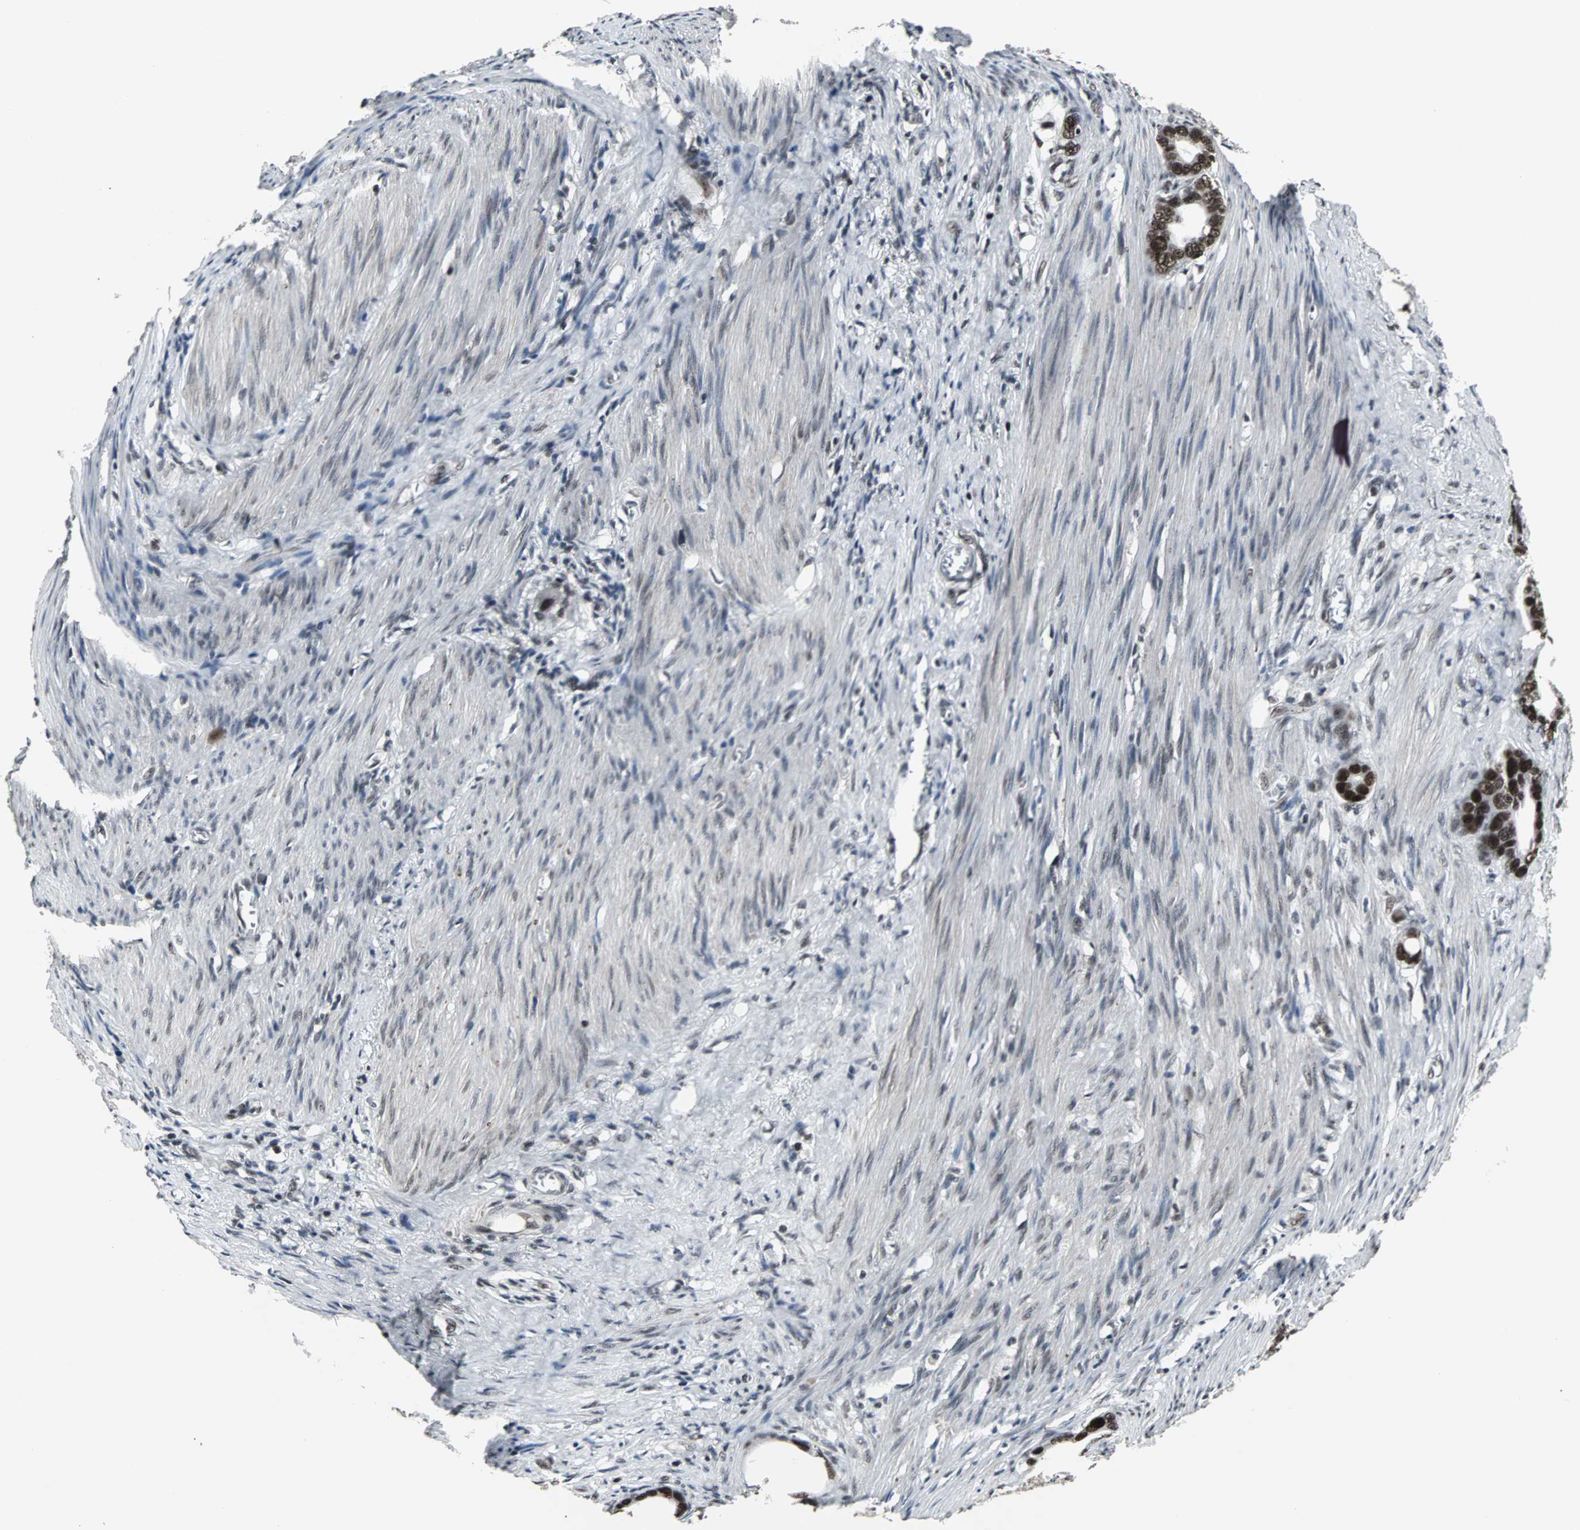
{"staining": {"intensity": "strong", "quantity": ">75%", "location": "nuclear"}, "tissue": "stomach cancer", "cell_type": "Tumor cells", "image_type": "cancer", "snomed": [{"axis": "morphology", "description": "Adenocarcinoma, NOS"}, {"axis": "topography", "description": "Stomach"}], "caption": "There is high levels of strong nuclear staining in tumor cells of adenocarcinoma (stomach), as demonstrated by immunohistochemical staining (brown color).", "gene": "PNKP", "patient": {"sex": "female", "age": 75}}